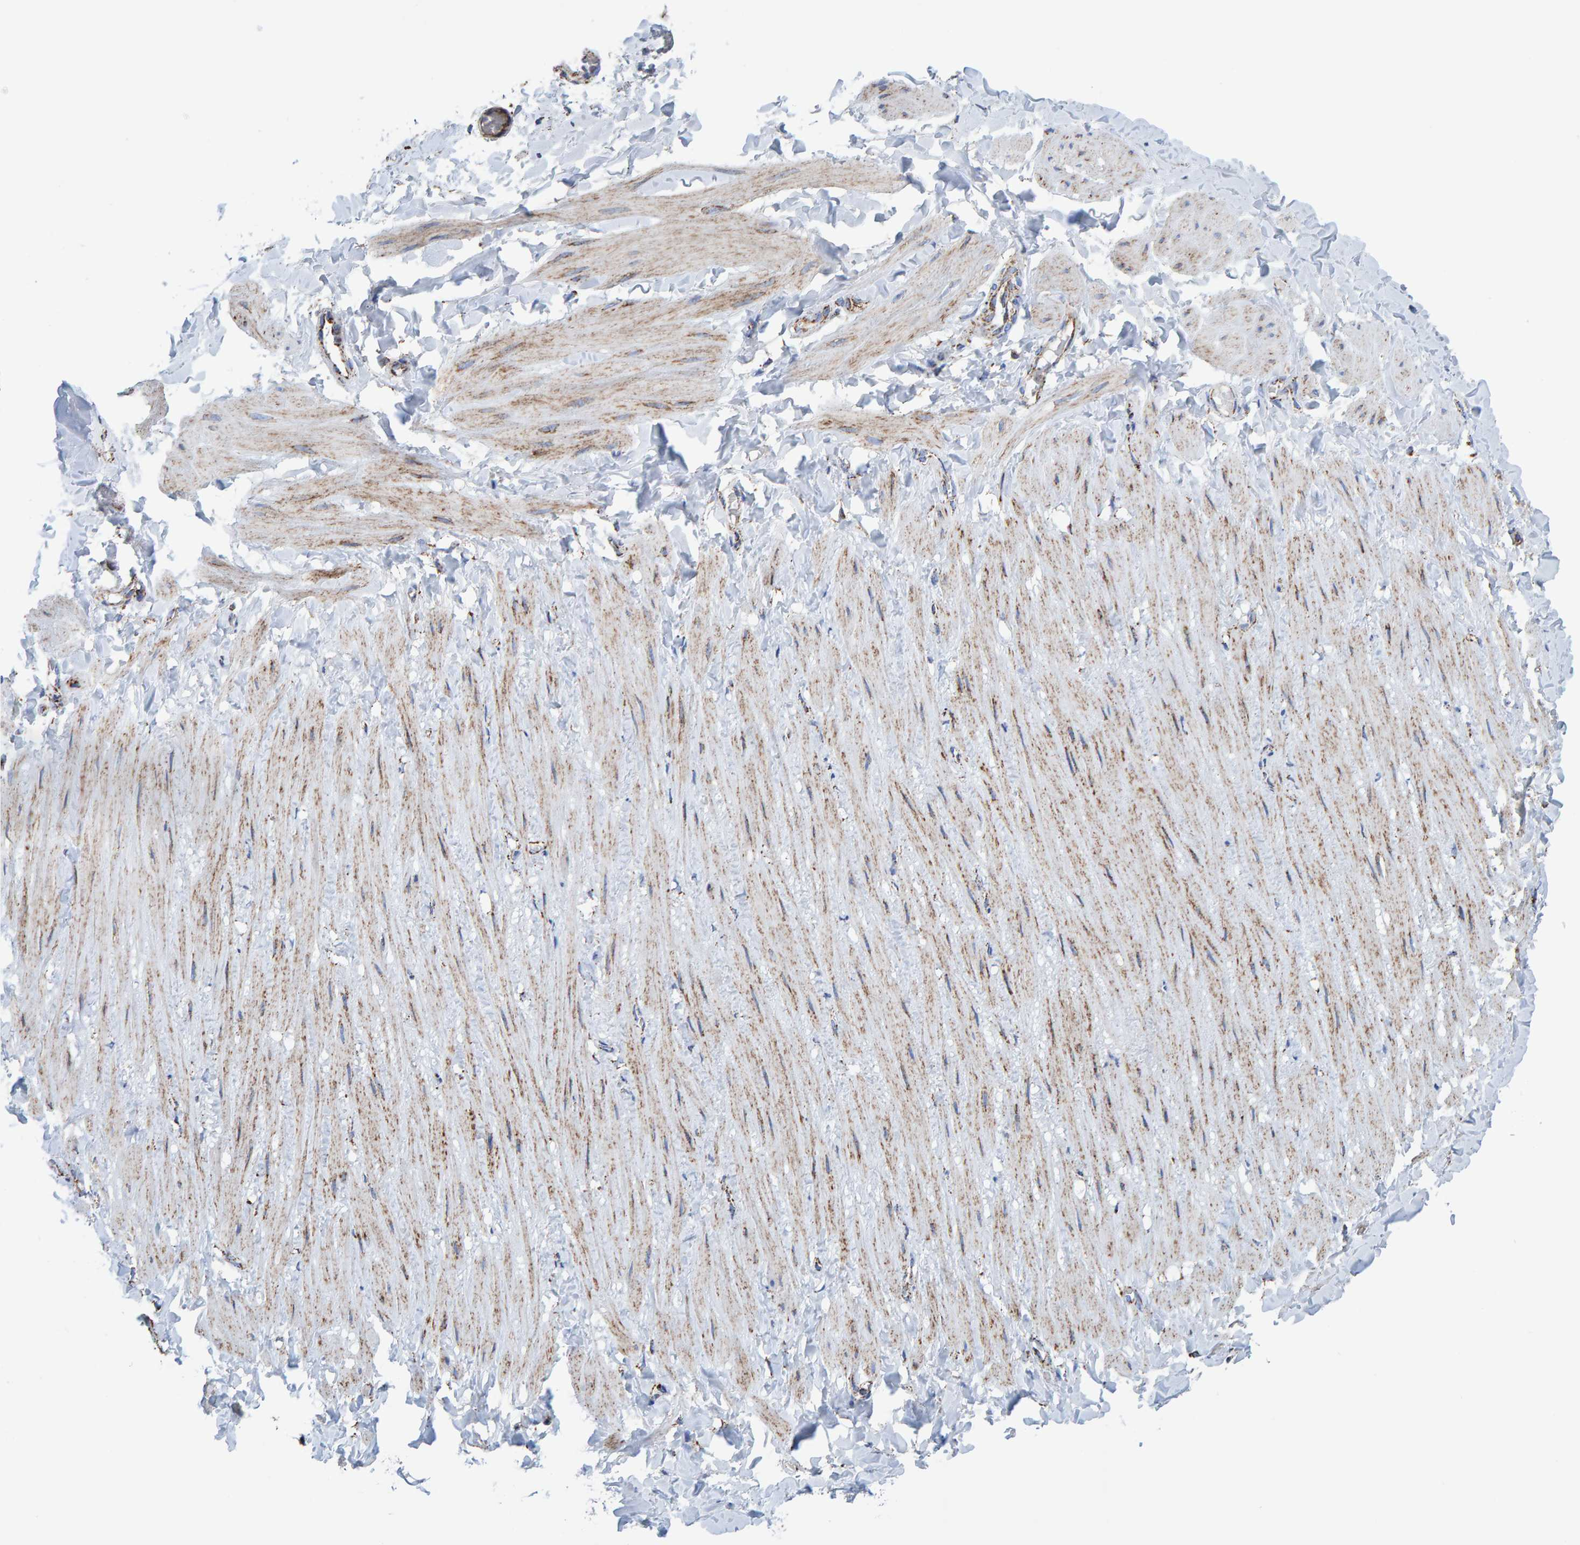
{"staining": {"intensity": "moderate", "quantity": ">75%", "location": "cytoplasmic/membranous"}, "tissue": "adipose tissue", "cell_type": "Adipocytes", "image_type": "normal", "snomed": [{"axis": "morphology", "description": "Normal tissue, NOS"}, {"axis": "topography", "description": "Adipose tissue"}, {"axis": "topography", "description": "Vascular tissue"}, {"axis": "topography", "description": "Peripheral nerve tissue"}], "caption": "Protein staining of benign adipose tissue shows moderate cytoplasmic/membranous expression in about >75% of adipocytes.", "gene": "ENSG00000262660", "patient": {"sex": "male", "age": 25}}